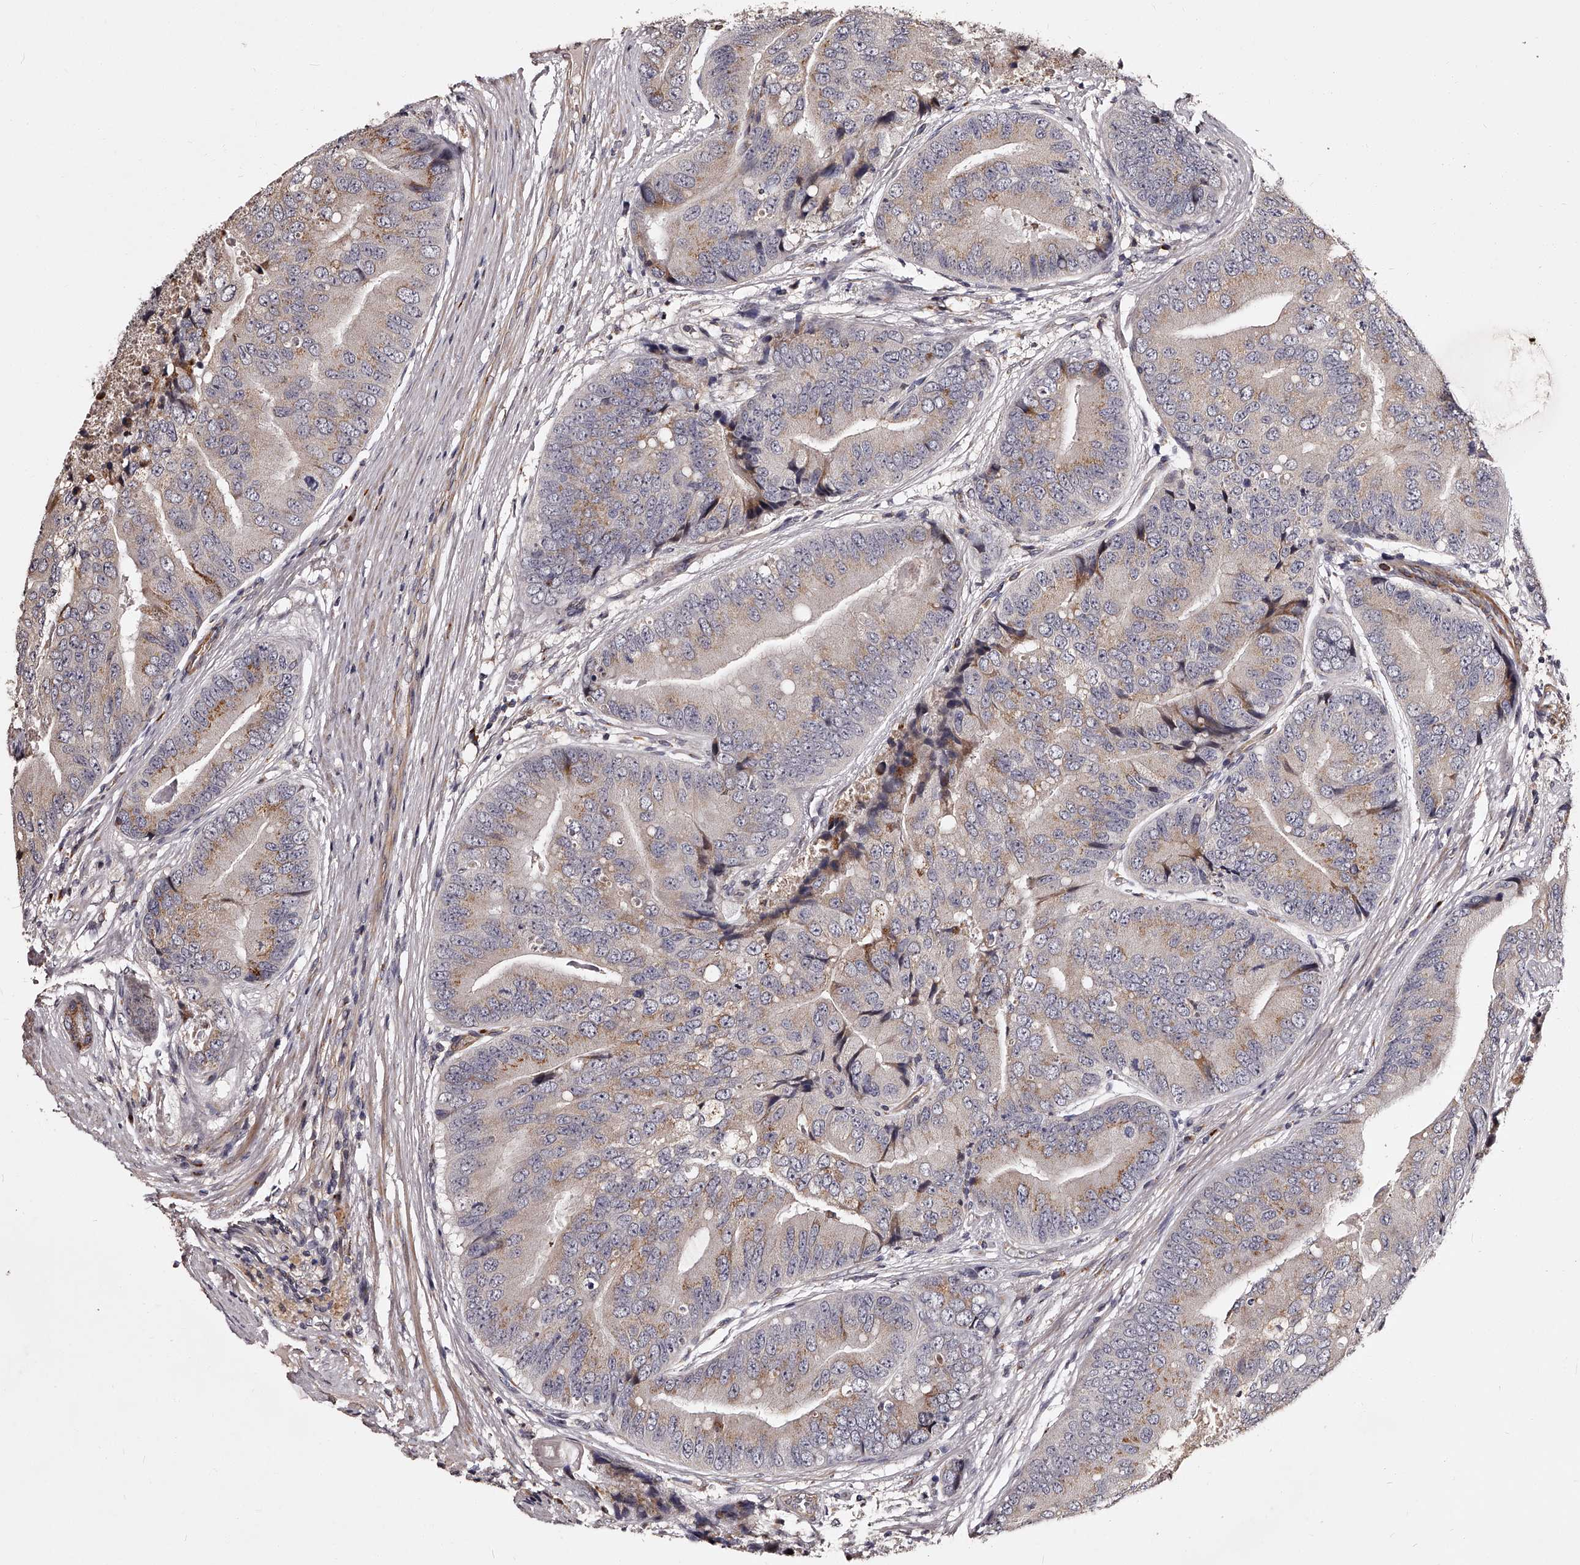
{"staining": {"intensity": "weak", "quantity": "25%-75%", "location": "cytoplasmic/membranous"}, "tissue": "prostate cancer", "cell_type": "Tumor cells", "image_type": "cancer", "snomed": [{"axis": "morphology", "description": "Adenocarcinoma, High grade"}, {"axis": "topography", "description": "Prostate"}], "caption": "IHC (DAB (3,3'-diaminobenzidine)) staining of human high-grade adenocarcinoma (prostate) demonstrates weak cytoplasmic/membranous protein staining in approximately 25%-75% of tumor cells. (brown staining indicates protein expression, while blue staining denotes nuclei).", "gene": "RSC1A1", "patient": {"sex": "male", "age": 70}}